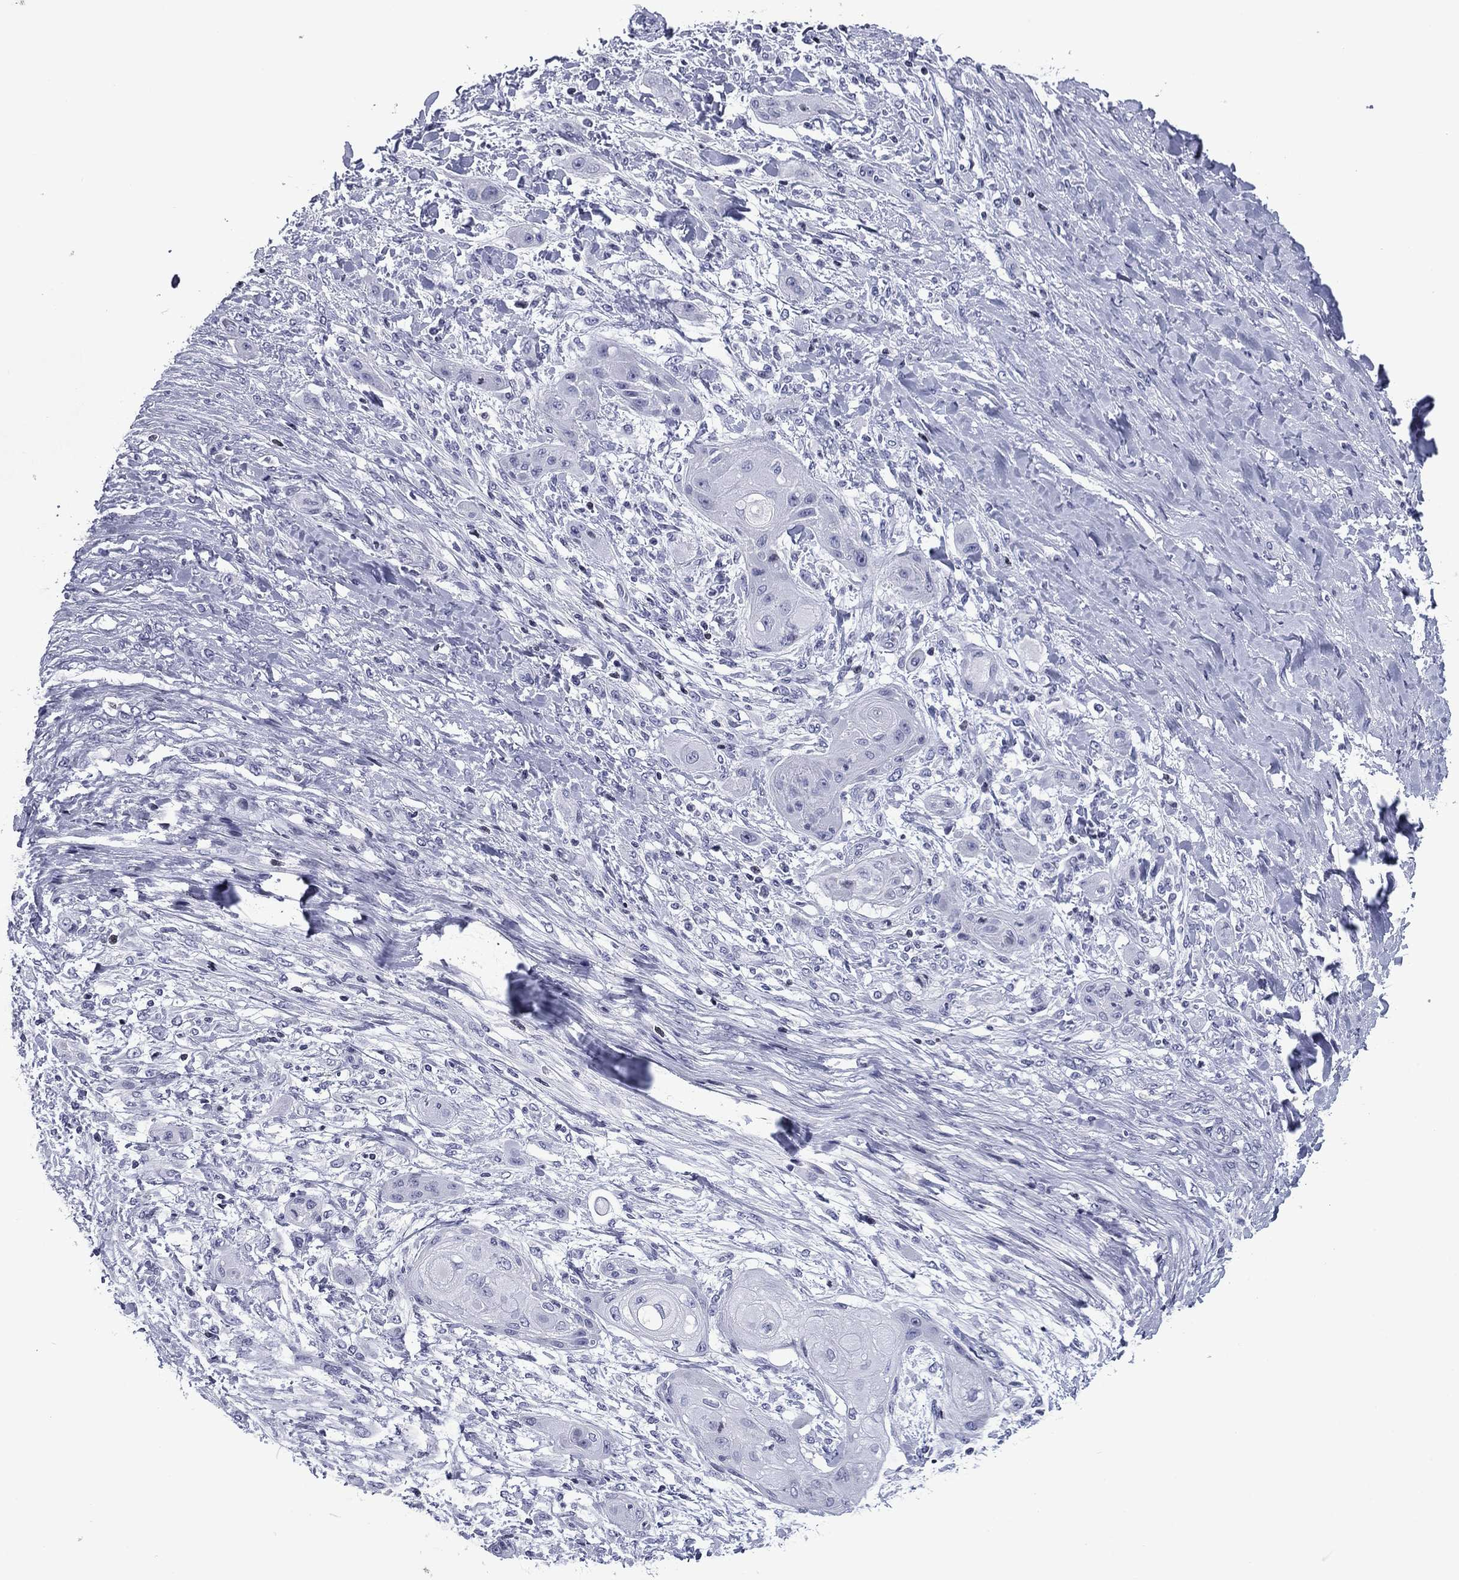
{"staining": {"intensity": "negative", "quantity": "none", "location": "none"}, "tissue": "skin cancer", "cell_type": "Tumor cells", "image_type": "cancer", "snomed": [{"axis": "morphology", "description": "Squamous cell carcinoma, NOS"}, {"axis": "topography", "description": "Skin"}], "caption": "Immunohistochemical staining of skin cancer (squamous cell carcinoma) reveals no significant positivity in tumor cells. (DAB immunohistochemistry, high magnification).", "gene": "CCDC144A", "patient": {"sex": "male", "age": 62}}